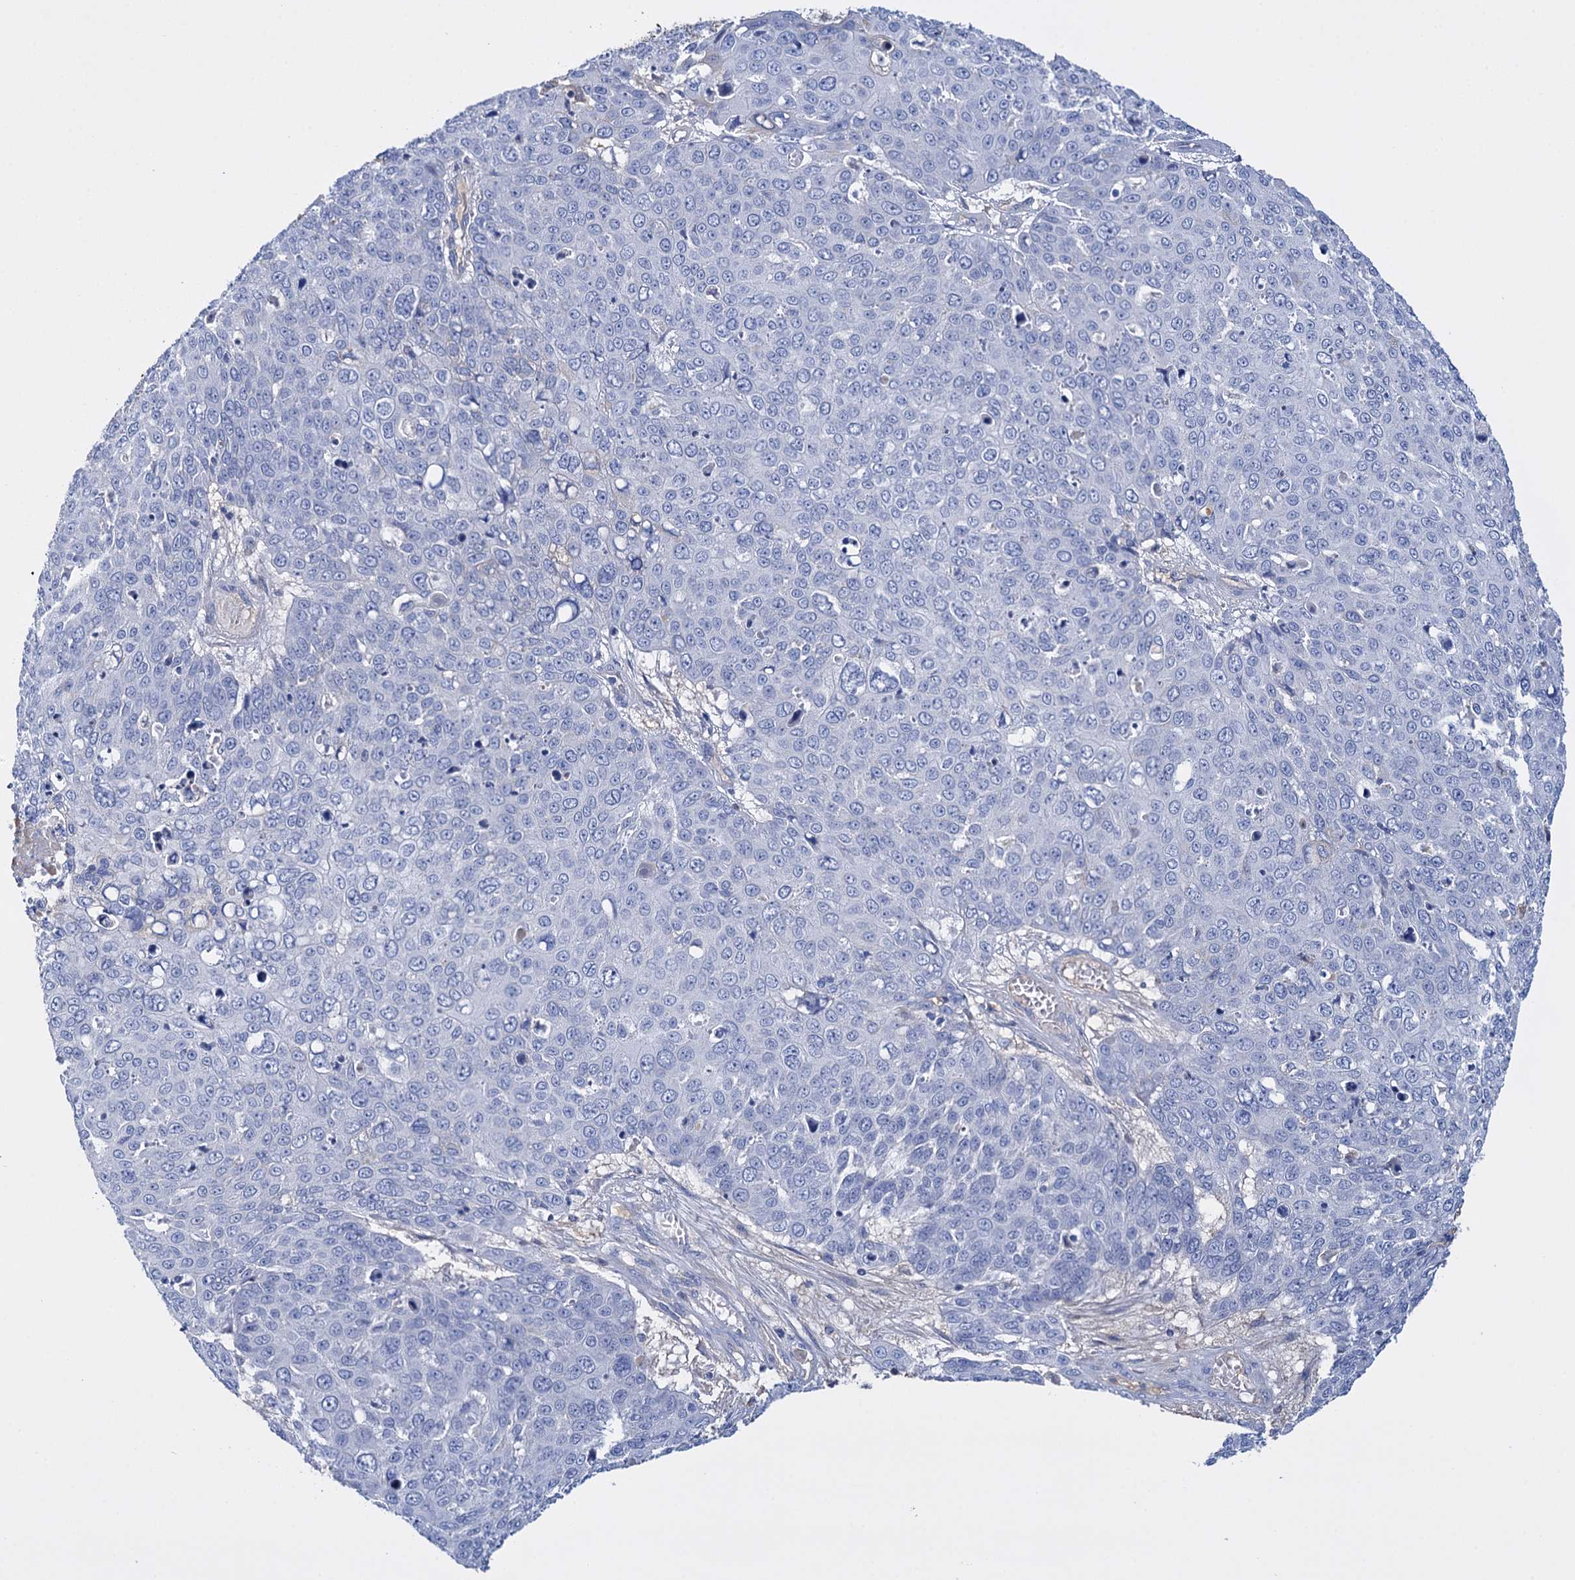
{"staining": {"intensity": "negative", "quantity": "none", "location": "none"}, "tissue": "skin cancer", "cell_type": "Tumor cells", "image_type": "cancer", "snomed": [{"axis": "morphology", "description": "Squamous cell carcinoma, NOS"}, {"axis": "topography", "description": "Skin"}], "caption": "DAB (3,3'-diaminobenzidine) immunohistochemical staining of squamous cell carcinoma (skin) exhibits no significant staining in tumor cells. The staining was performed using DAB to visualize the protein expression in brown, while the nuclei were stained in blue with hematoxylin (Magnification: 20x).", "gene": "FBXW12", "patient": {"sex": "male", "age": 71}}